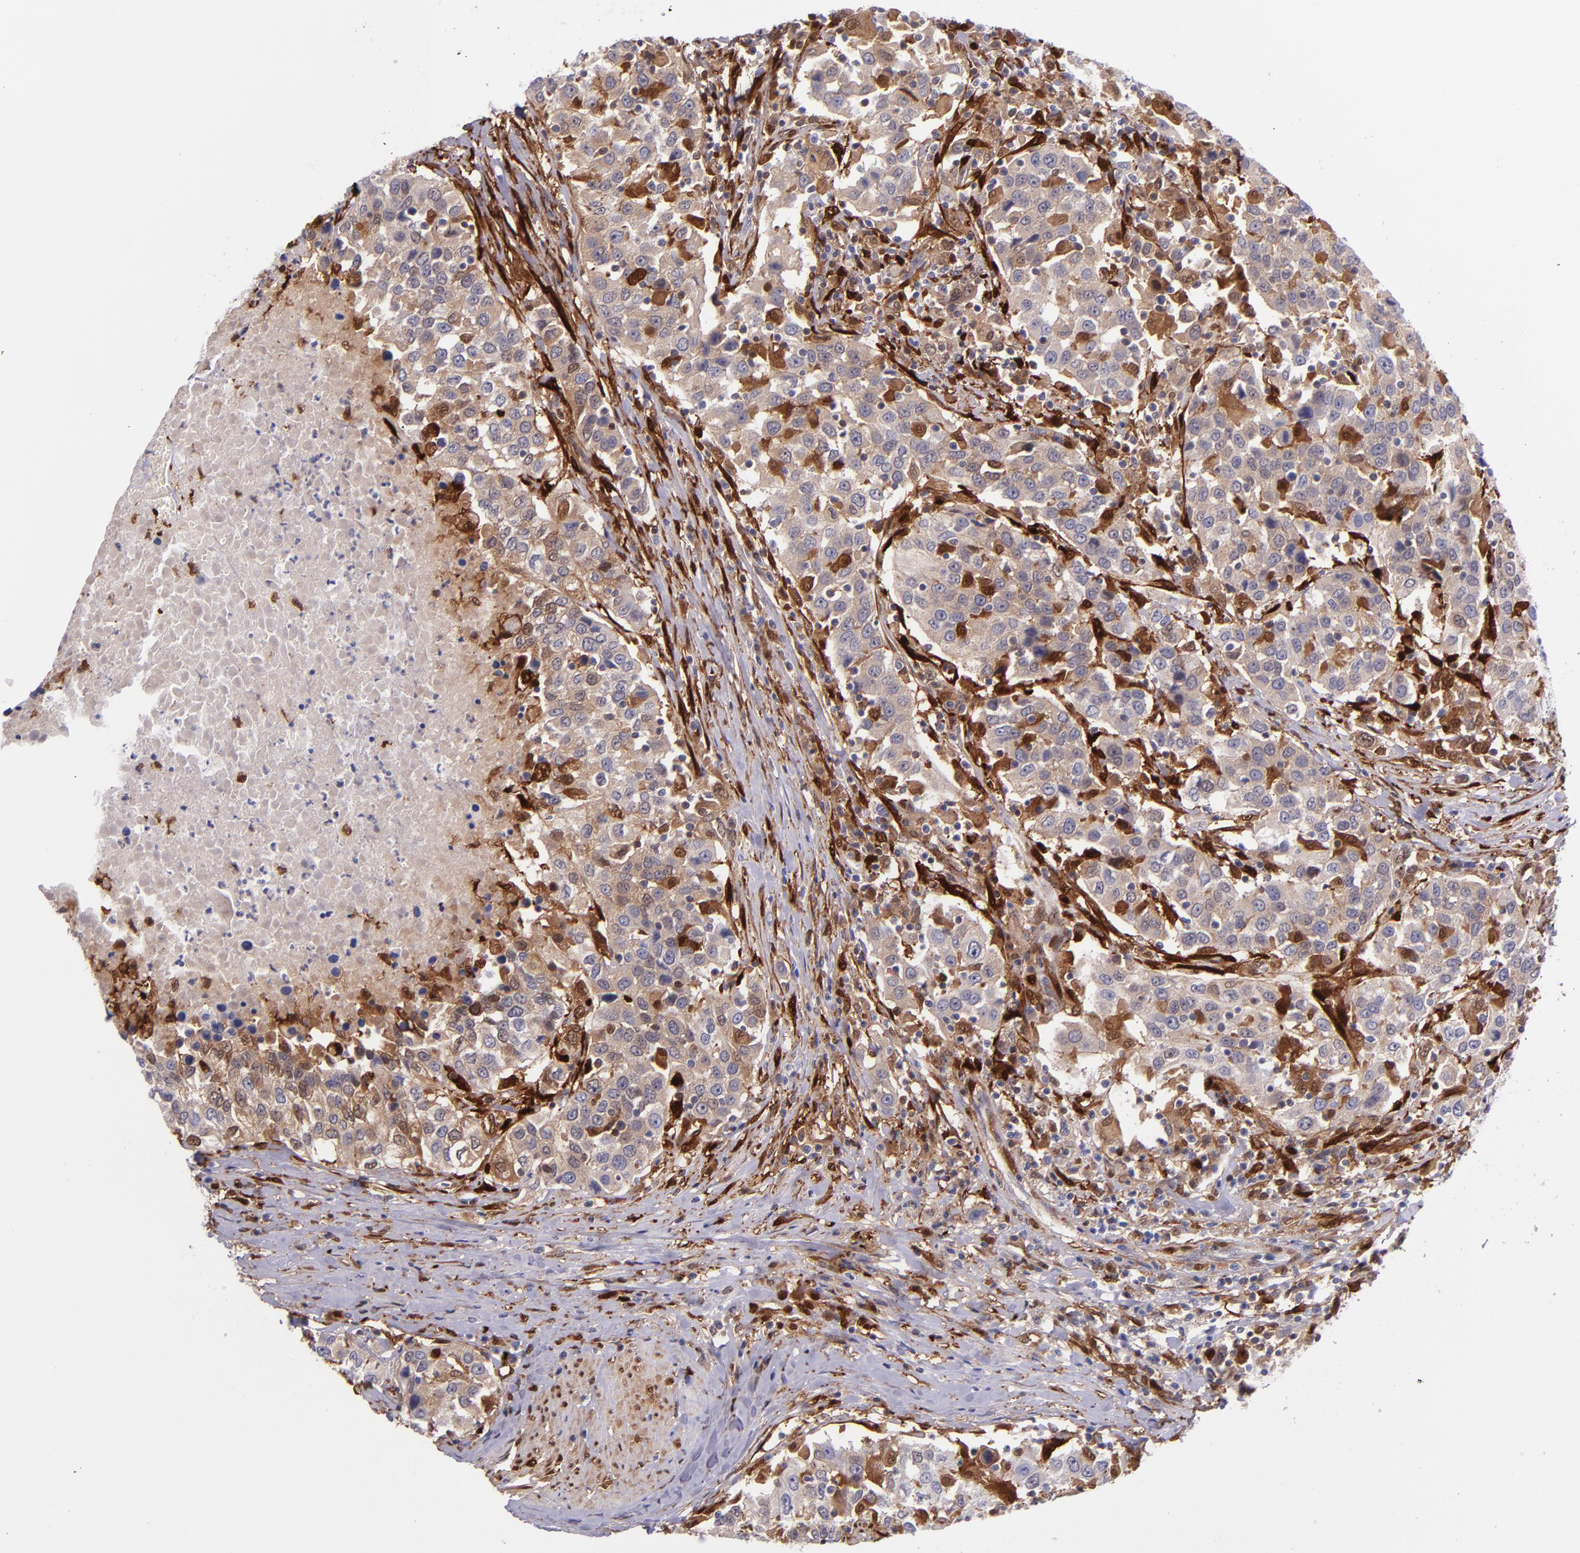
{"staining": {"intensity": "moderate", "quantity": "<25%", "location": "cytoplasmic/membranous,nuclear"}, "tissue": "urothelial cancer", "cell_type": "Tumor cells", "image_type": "cancer", "snomed": [{"axis": "morphology", "description": "Urothelial carcinoma, High grade"}, {"axis": "topography", "description": "Urinary bladder"}], "caption": "High-grade urothelial carcinoma was stained to show a protein in brown. There is low levels of moderate cytoplasmic/membranous and nuclear staining in approximately <25% of tumor cells.", "gene": "LGALS1", "patient": {"sex": "female", "age": 80}}